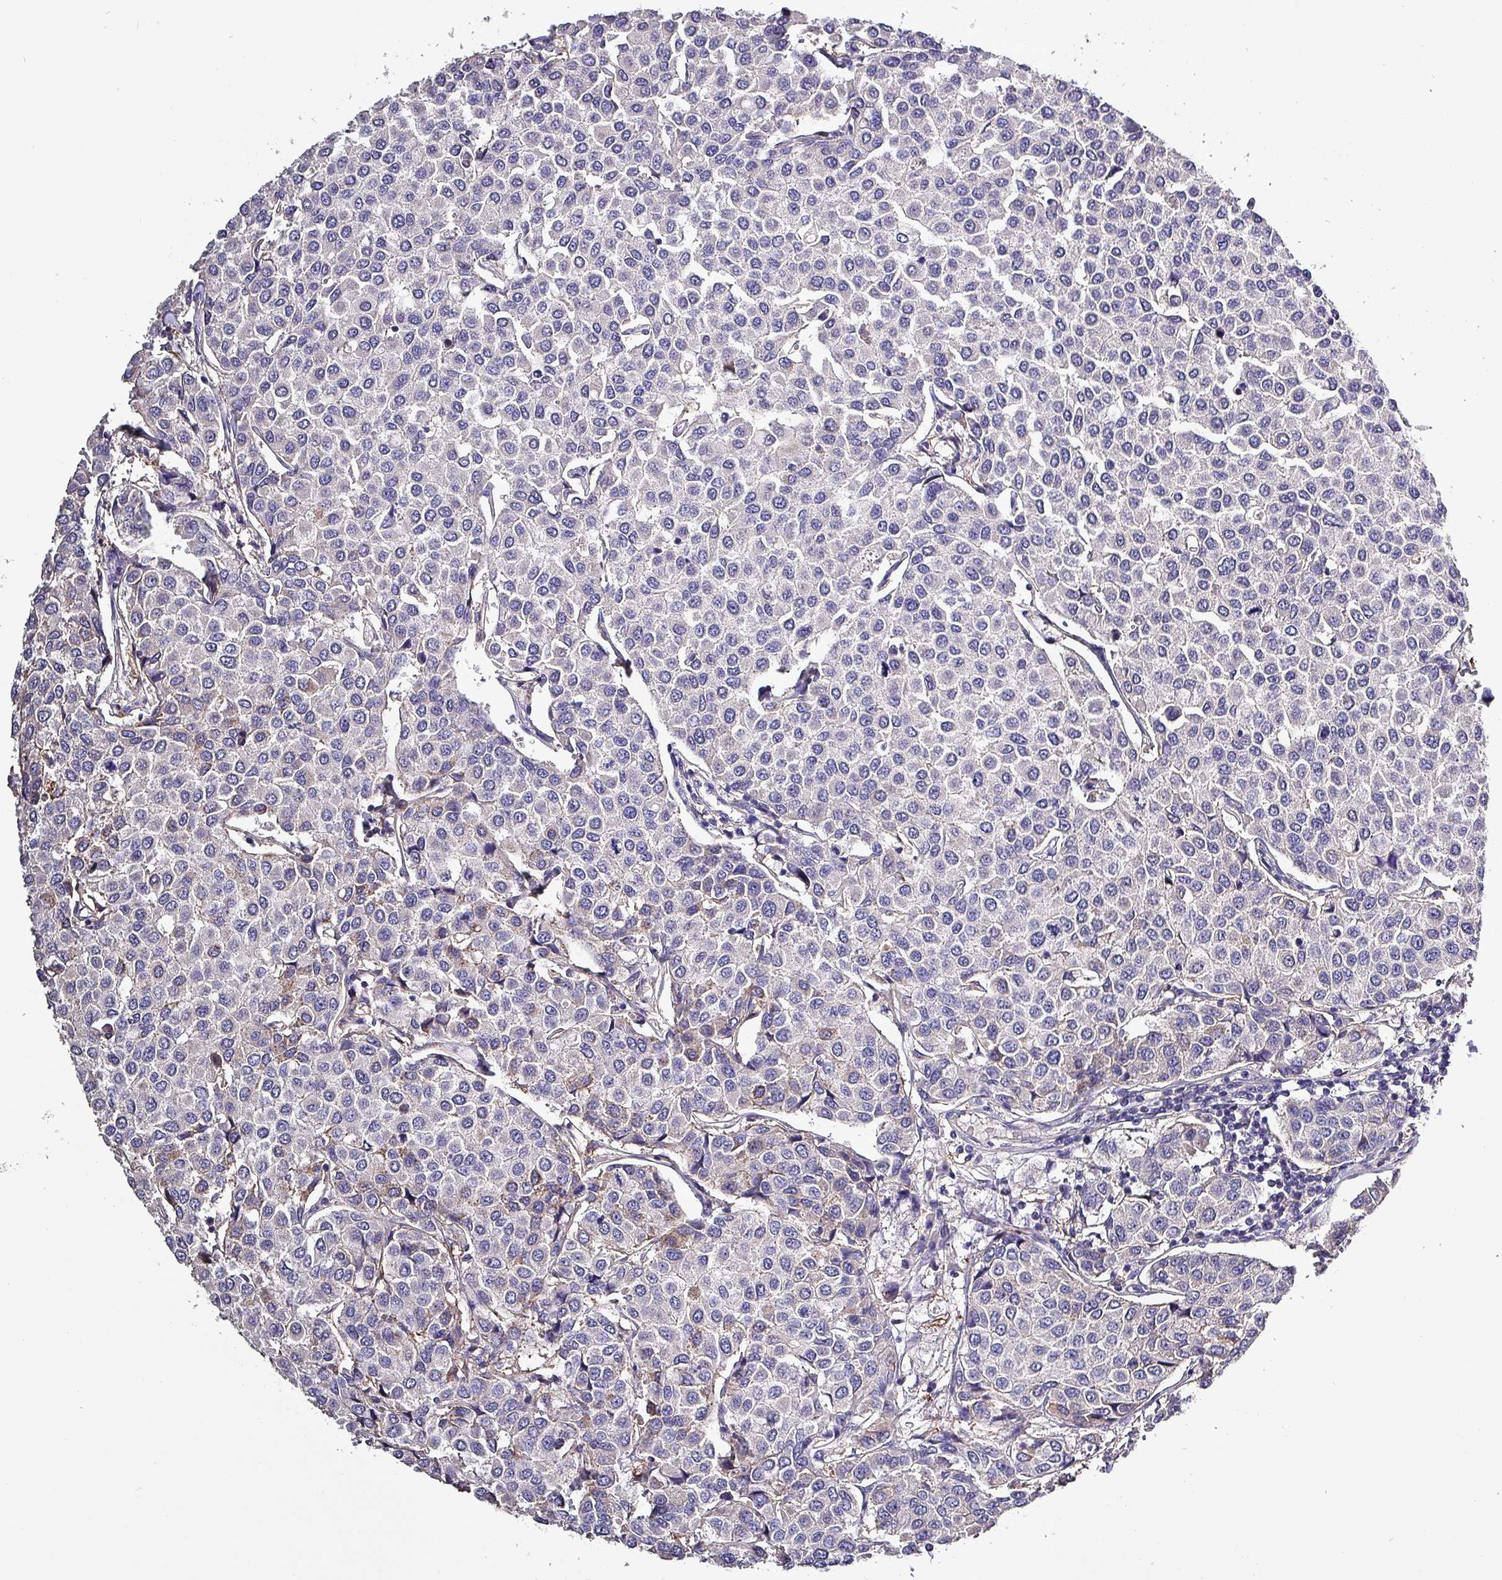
{"staining": {"intensity": "negative", "quantity": "none", "location": "none"}, "tissue": "breast cancer", "cell_type": "Tumor cells", "image_type": "cancer", "snomed": [{"axis": "morphology", "description": "Duct carcinoma"}, {"axis": "topography", "description": "Breast"}], "caption": "The histopathology image shows no significant staining in tumor cells of breast infiltrating ductal carcinoma. (Immunohistochemistry, brightfield microscopy, high magnification).", "gene": "HTRA4", "patient": {"sex": "female", "age": 55}}